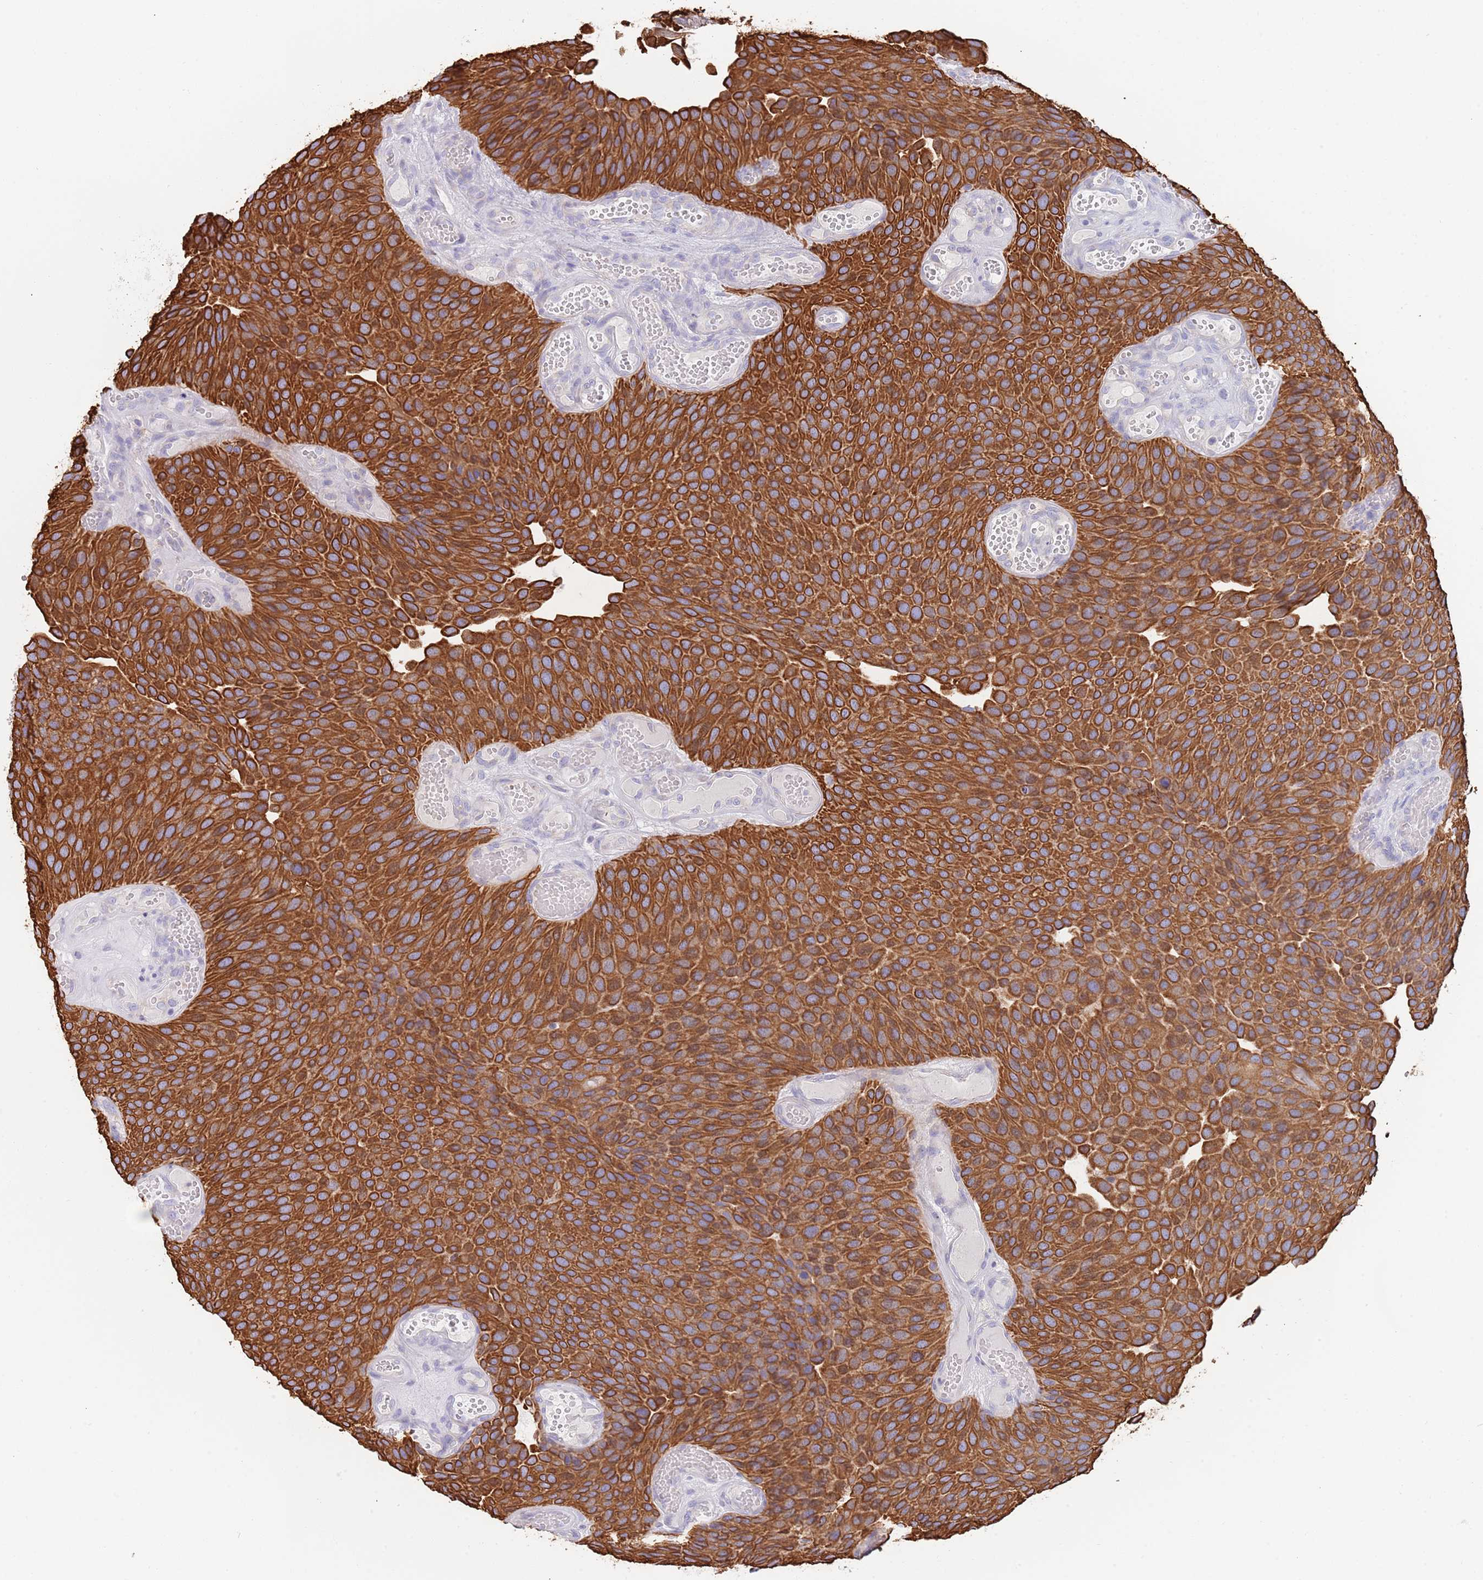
{"staining": {"intensity": "strong", "quantity": ">75%", "location": "cytoplasmic/membranous"}, "tissue": "urothelial cancer", "cell_type": "Tumor cells", "image_type": "cancer", "snomed": [{"axis": "morphology", "description": "Urothelial carcinoma, Low grade"}, {"axis": "topography", "description": "Urinary bladder"}], "caption": "An image of urothelial cancer stained for a protein displays strong cytoplasmic/membranous brown staining in tumor cells.", "gene": "CCDC149", "patient": {"sex": "male", "age": 89}}